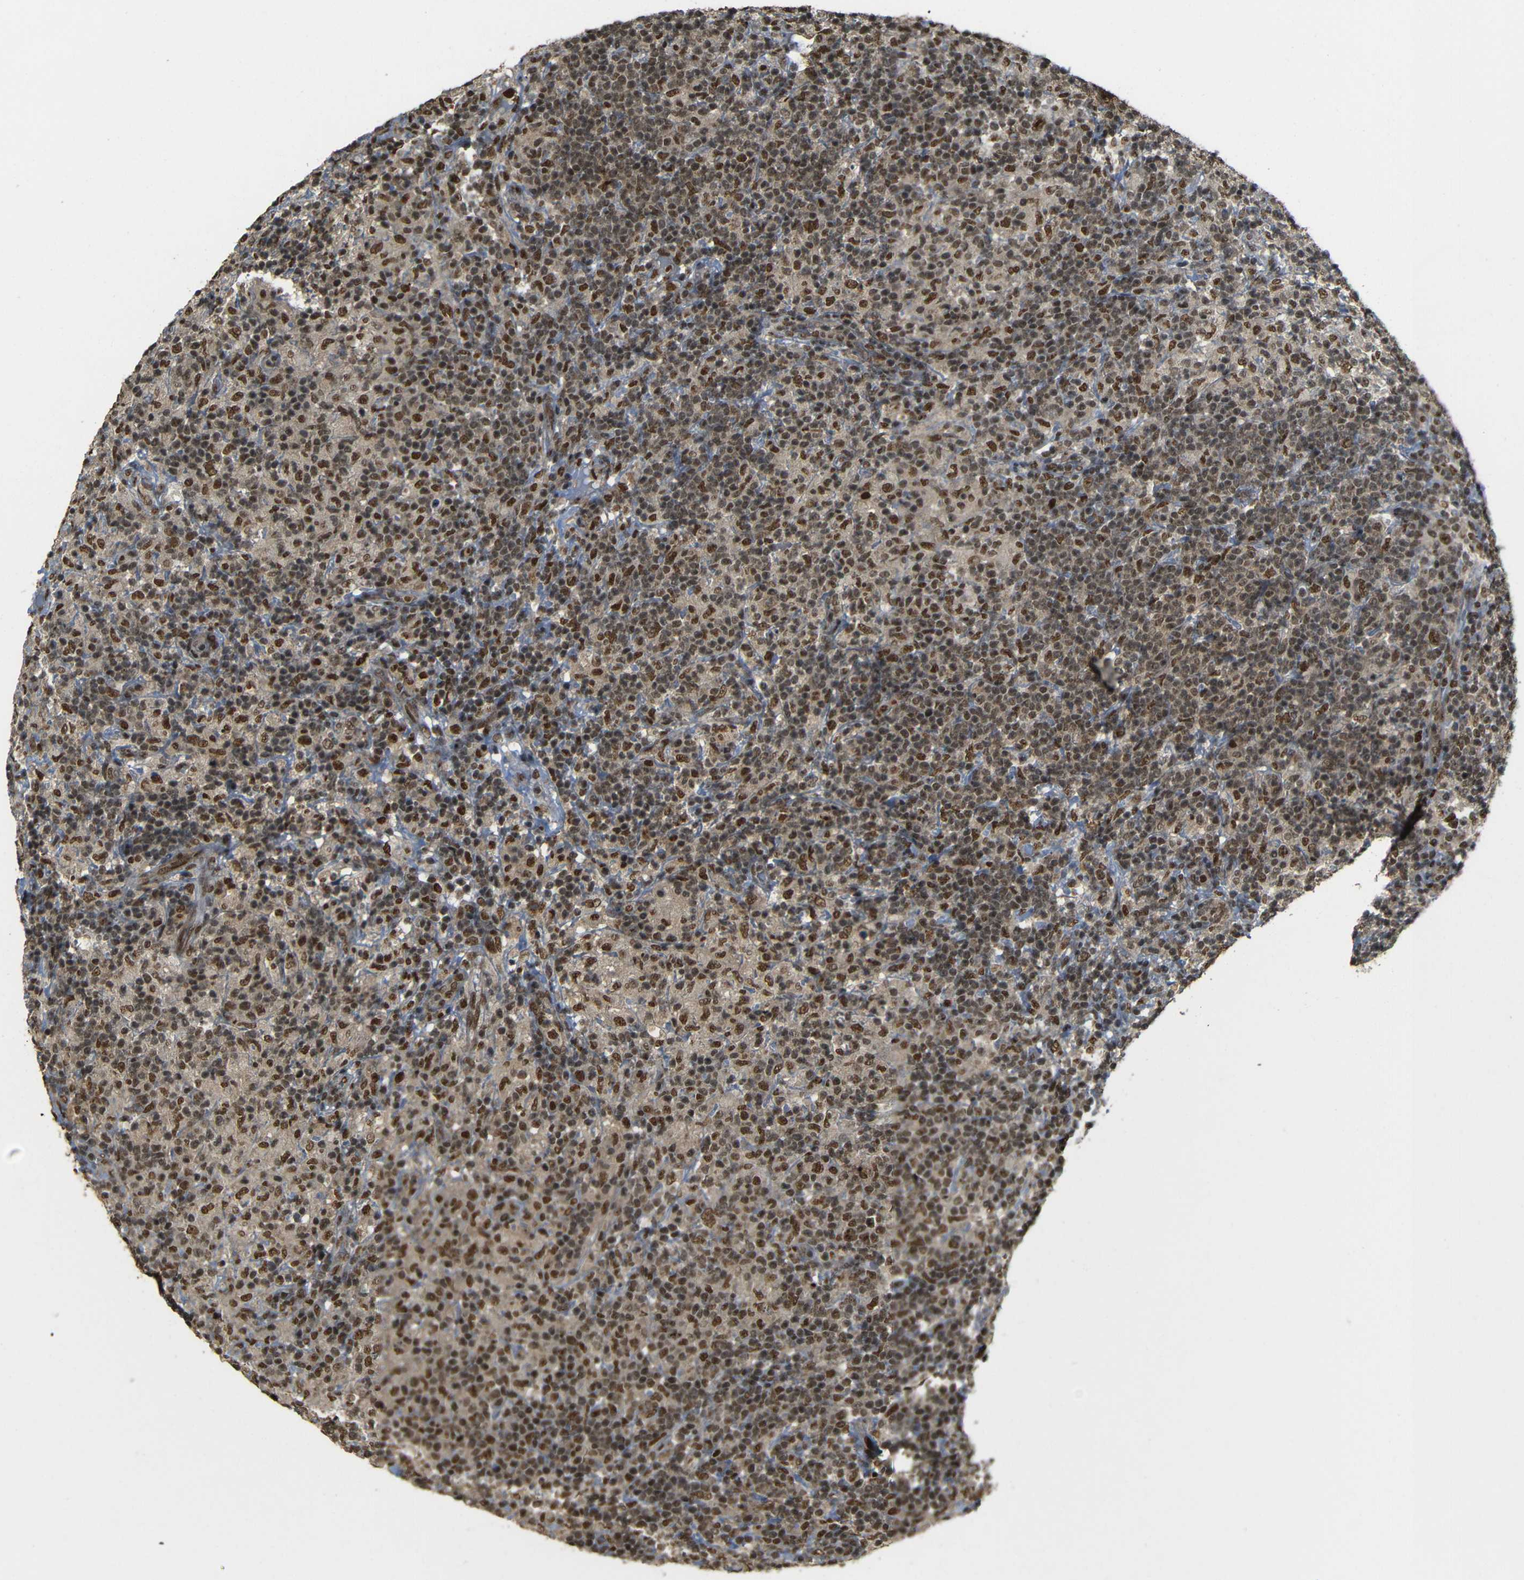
{"staining": {"intensity": "strong", "quantity": ">75%", "location": "nuclear"}, "tissue": "lymphoma", "cell_type": "Tumor cells", "image_type": "cancer", "snomed": [{"axis": "morphology", "description": "Hodgkin's disease, NOS"}, {"axis": "topography", "description": "Lymph node"}], "caption": "Tumor cells exhibit strong nuclear staining in about >75% of cells in lymphoma. (brown staining indicates protein expression, while blue staining denotes nuclei).", "gene": "TCF7L2", "patient": {"sex": "male", "age": 70}}